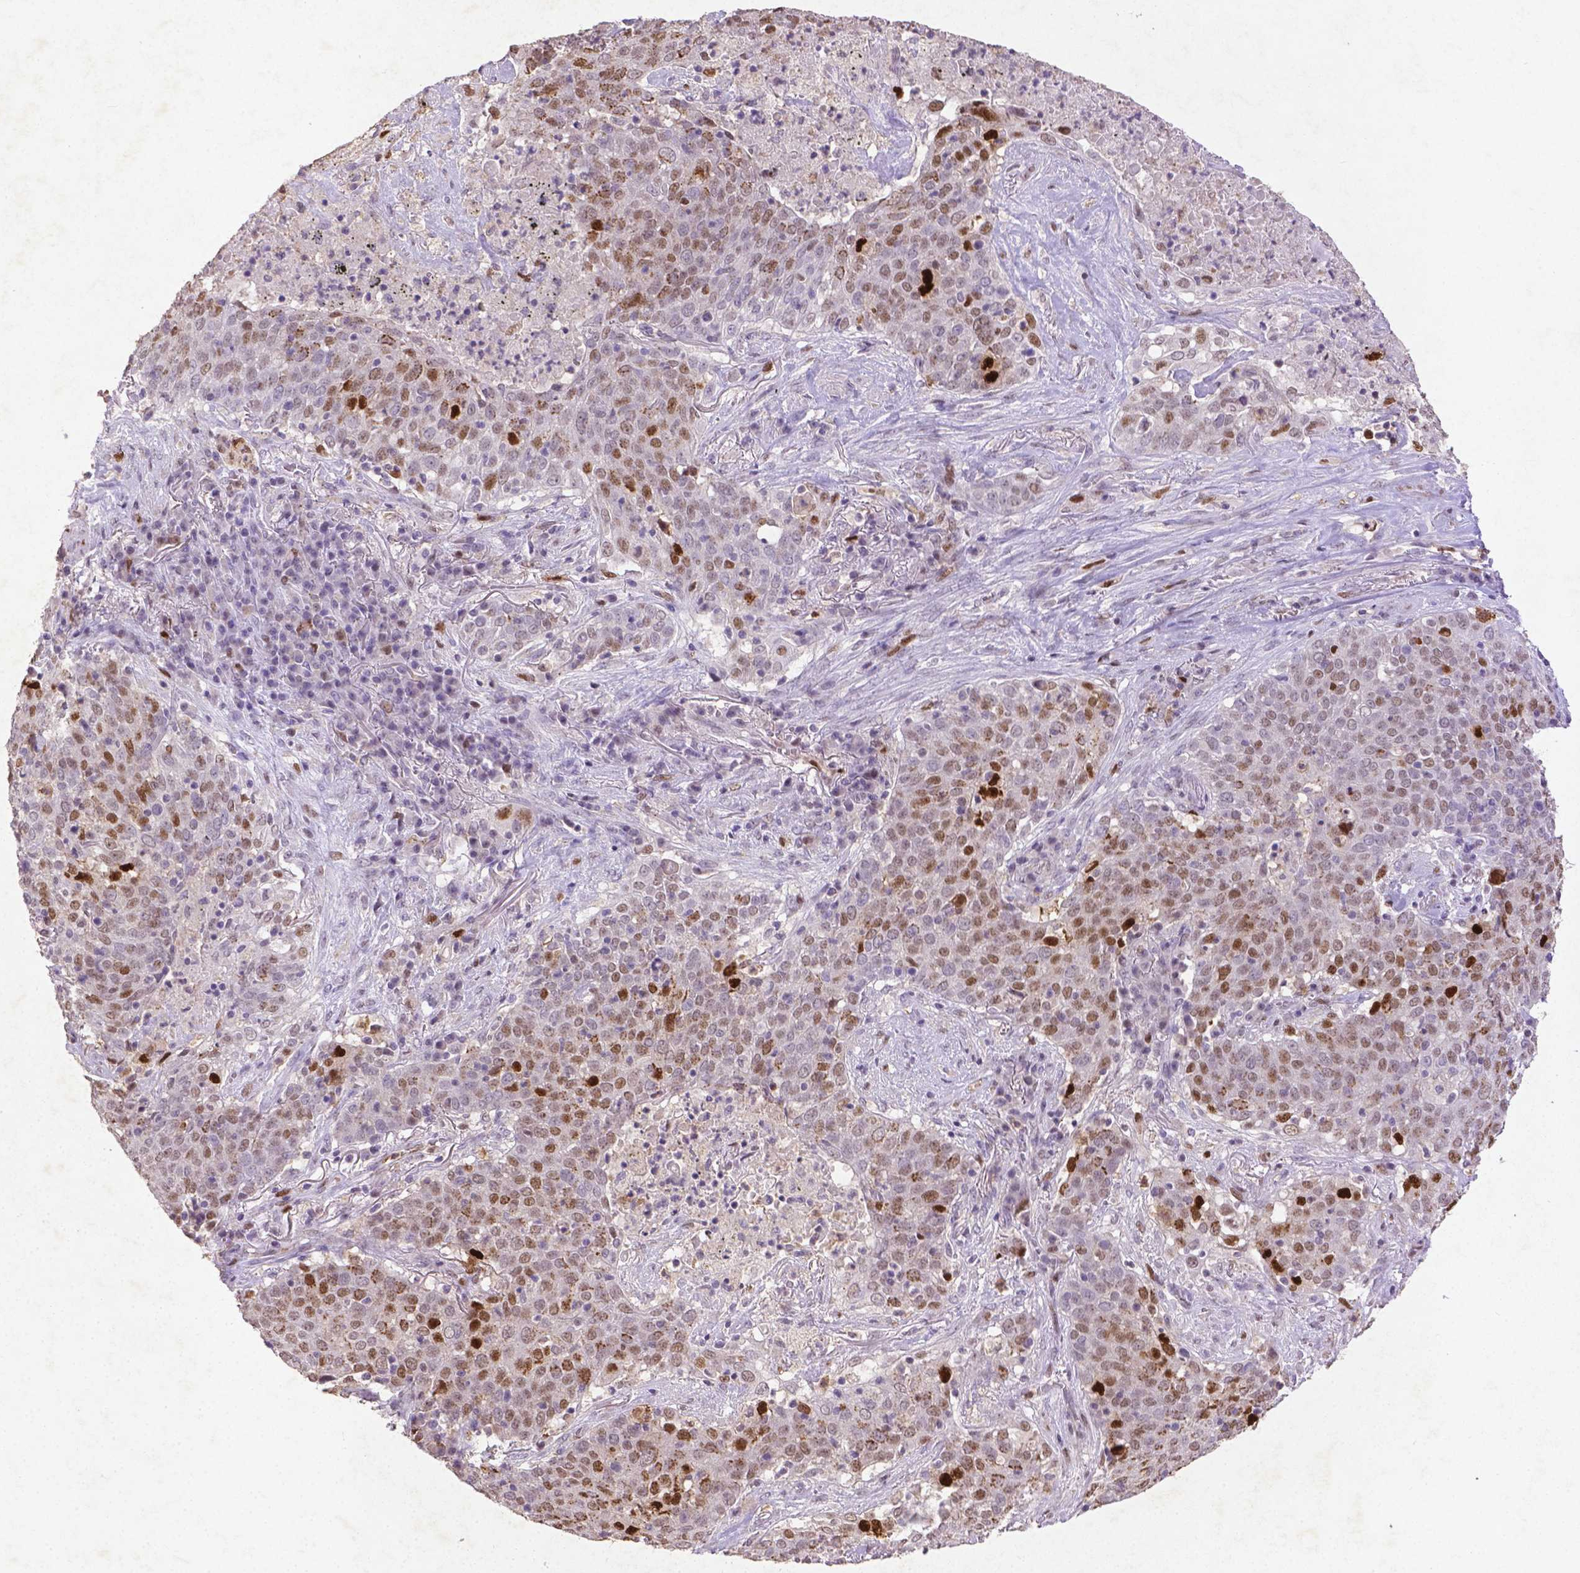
{"staining": {"intensity": "moderate", "quantity": ">75%", "location": "nuclear"}, "tissue": "lung cancer", "cell_type": "Tumor cells", "image_type": "cancer", "snomed": [{"axis": "morphology", "description": "Squamous cell carcinoma, NOS"}, {"axis": "topography", "description": "Lung"}], "caption": "High-magnification brightfield microscopy of squamous cell carcinoma (lung) stained with DAB (3,3'-diaminobenzidine) (brown) and counterstained with hematoxylin (blue). tumor cells exhibit moderate nuclear expression is identified in approximately>75% of cells.", "gene": "CDKN1A", "patient": {"sex": "male", "age": 82}}